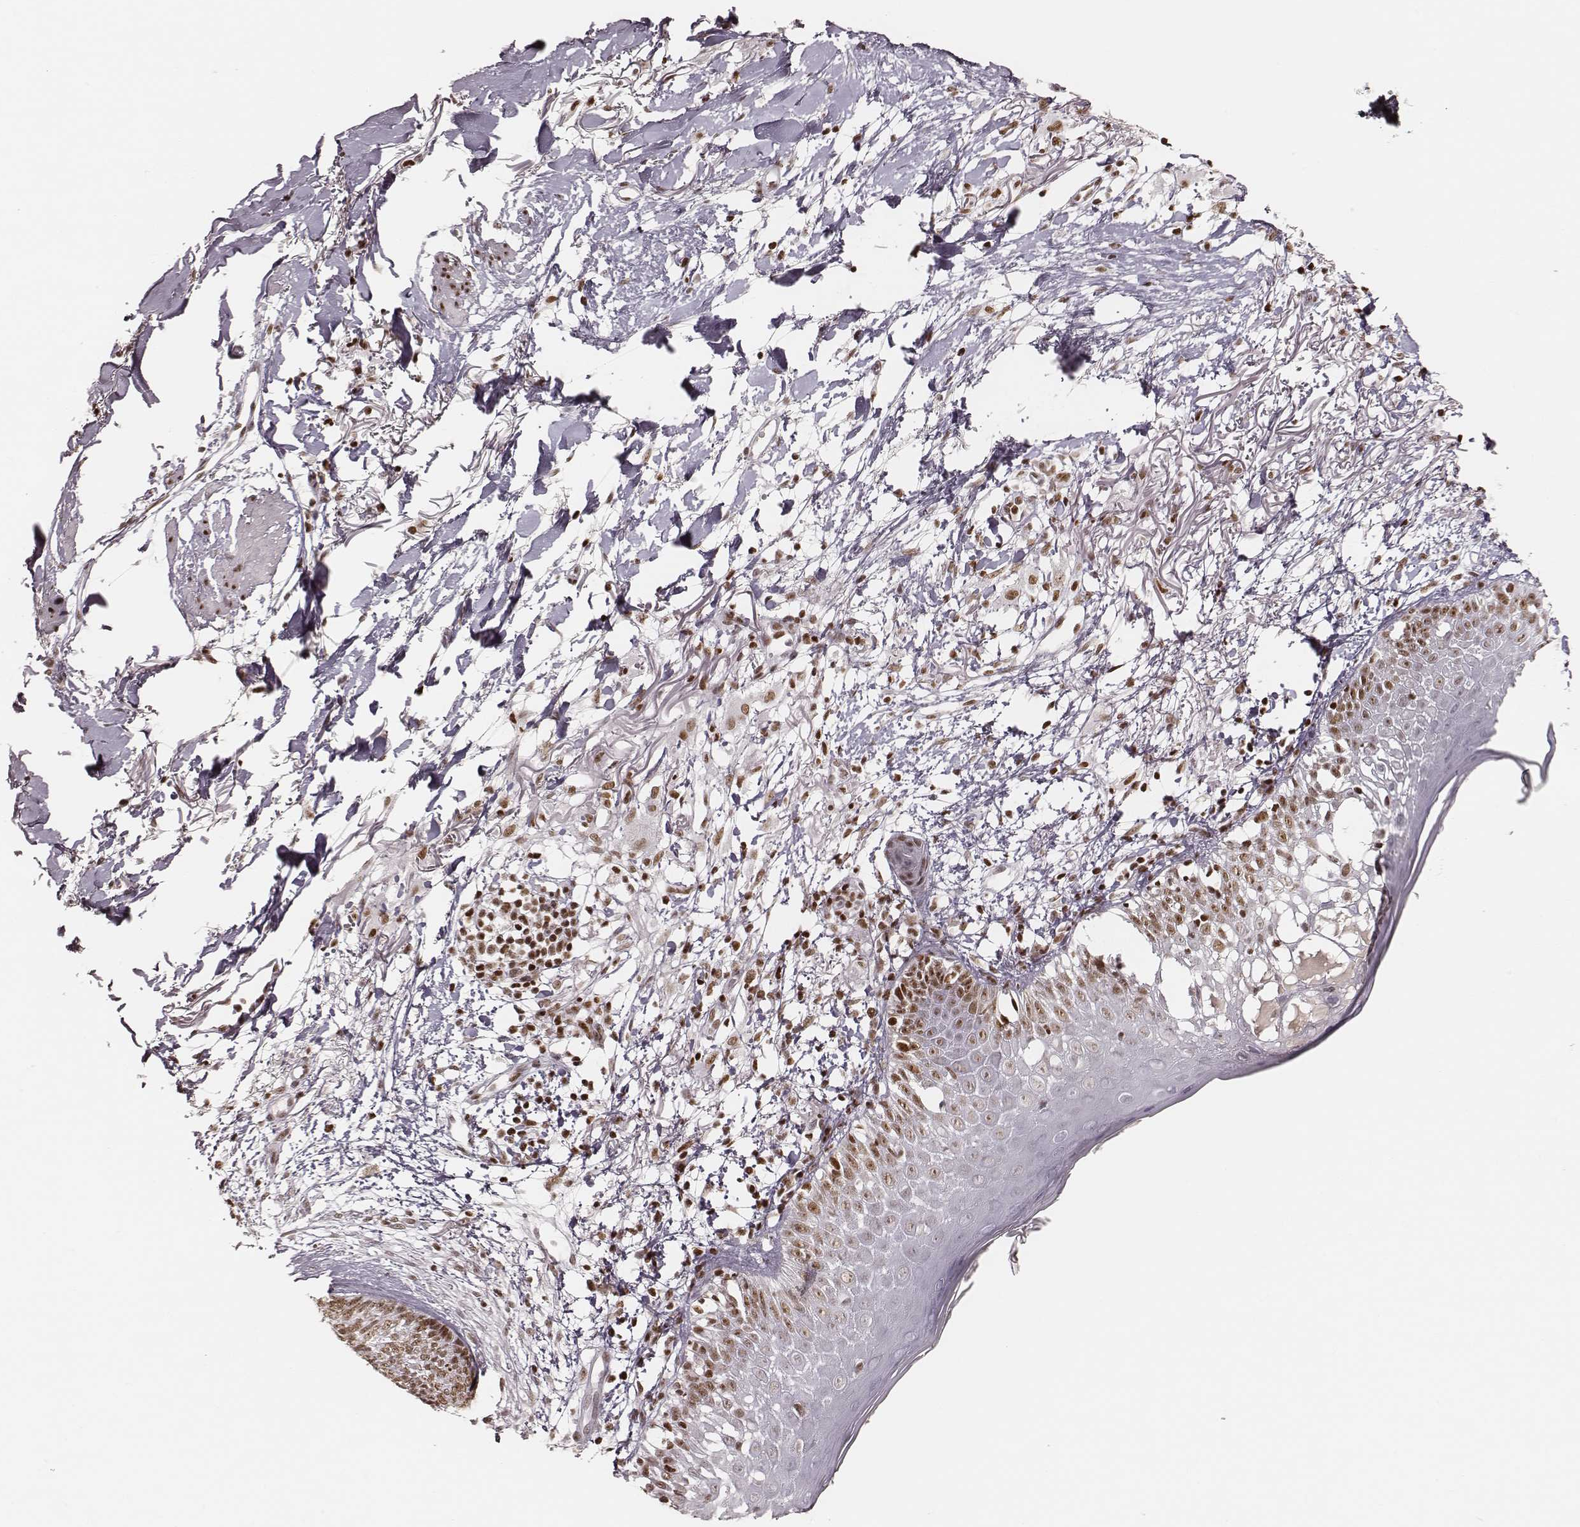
{"staining": {"intensity": "moderate", "quantity": ">75%", "location": "nuclear"}, "tissue": "skin cancer", "cell_type": "Tumor cells", "image_type": "cancer", "snomed": [{"axis": "morphology", "description": "Normal tissue, NOS"}, {"axis": "morphology", "description": "Basal cell carcinoma"}, {"axis": "topography", "description": "Skin"}], "caption": "An immunohistochemistry micrograph of tumor tissue is shown. Protein staining in brown labels moderate nuclear positivity in basal cell carcinoma (skin) within tumor cells. (IHC, brightfield microscopy, high magnification).", "gene": "PARP1", "patient": {"sex": "male", "age": 84}}